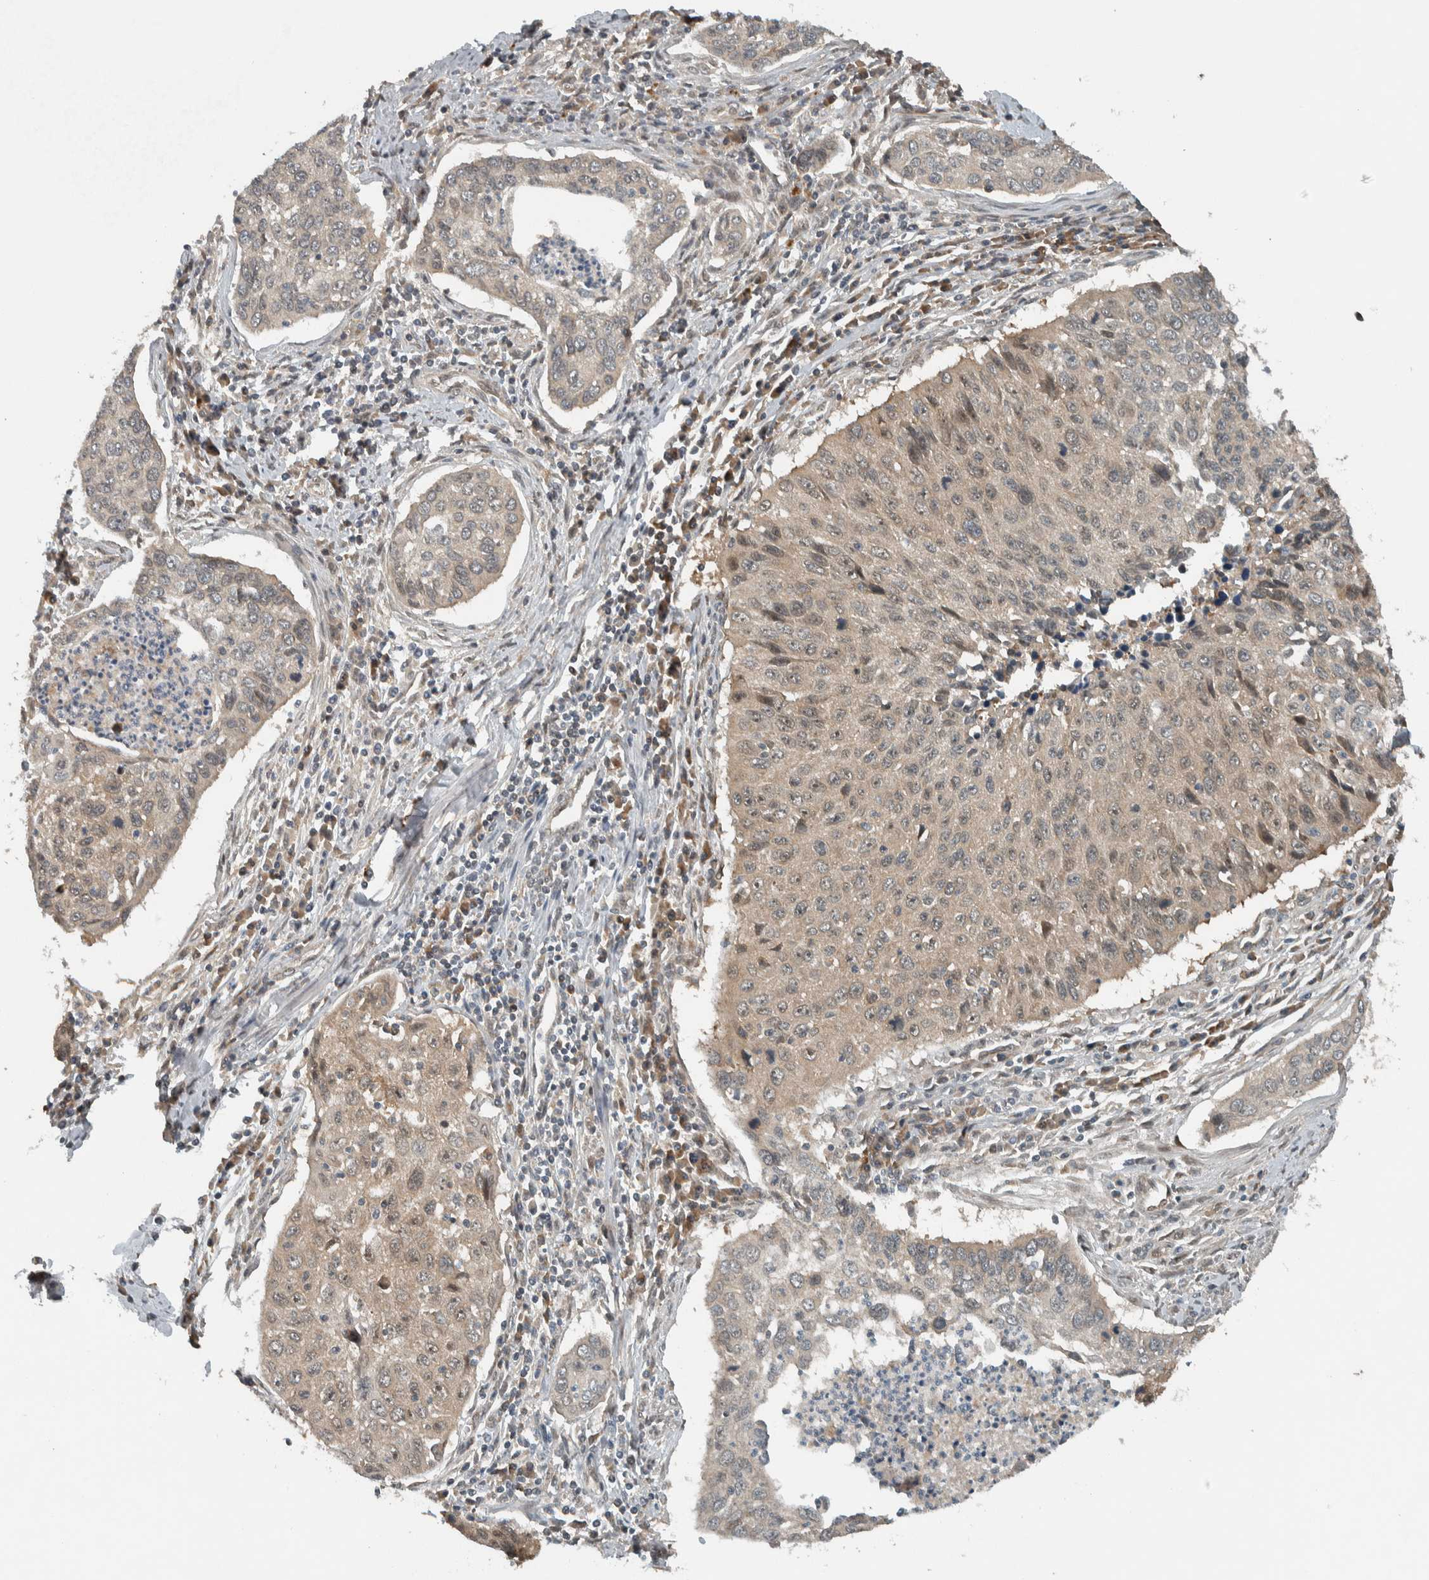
{"staining": {"intensity": "weak", "quantity": ">75%", "location": "cytoplasmic/membranous"}, "tissue": "cervical cancer", "cell_type": "Tumor cells", "image_type": "cancer", "snomed": [{"axis": "morphology", "description": "Squamous cell carcinoma, NOS"}, {"axis": "topography", "description": "Cervix"}], "caption": "Human cervical cancer stained with a protein marker demonstrates weak staining in tumor cells.", "gene": "XPO5", "patient": {"sex": "female", "age": 53}}